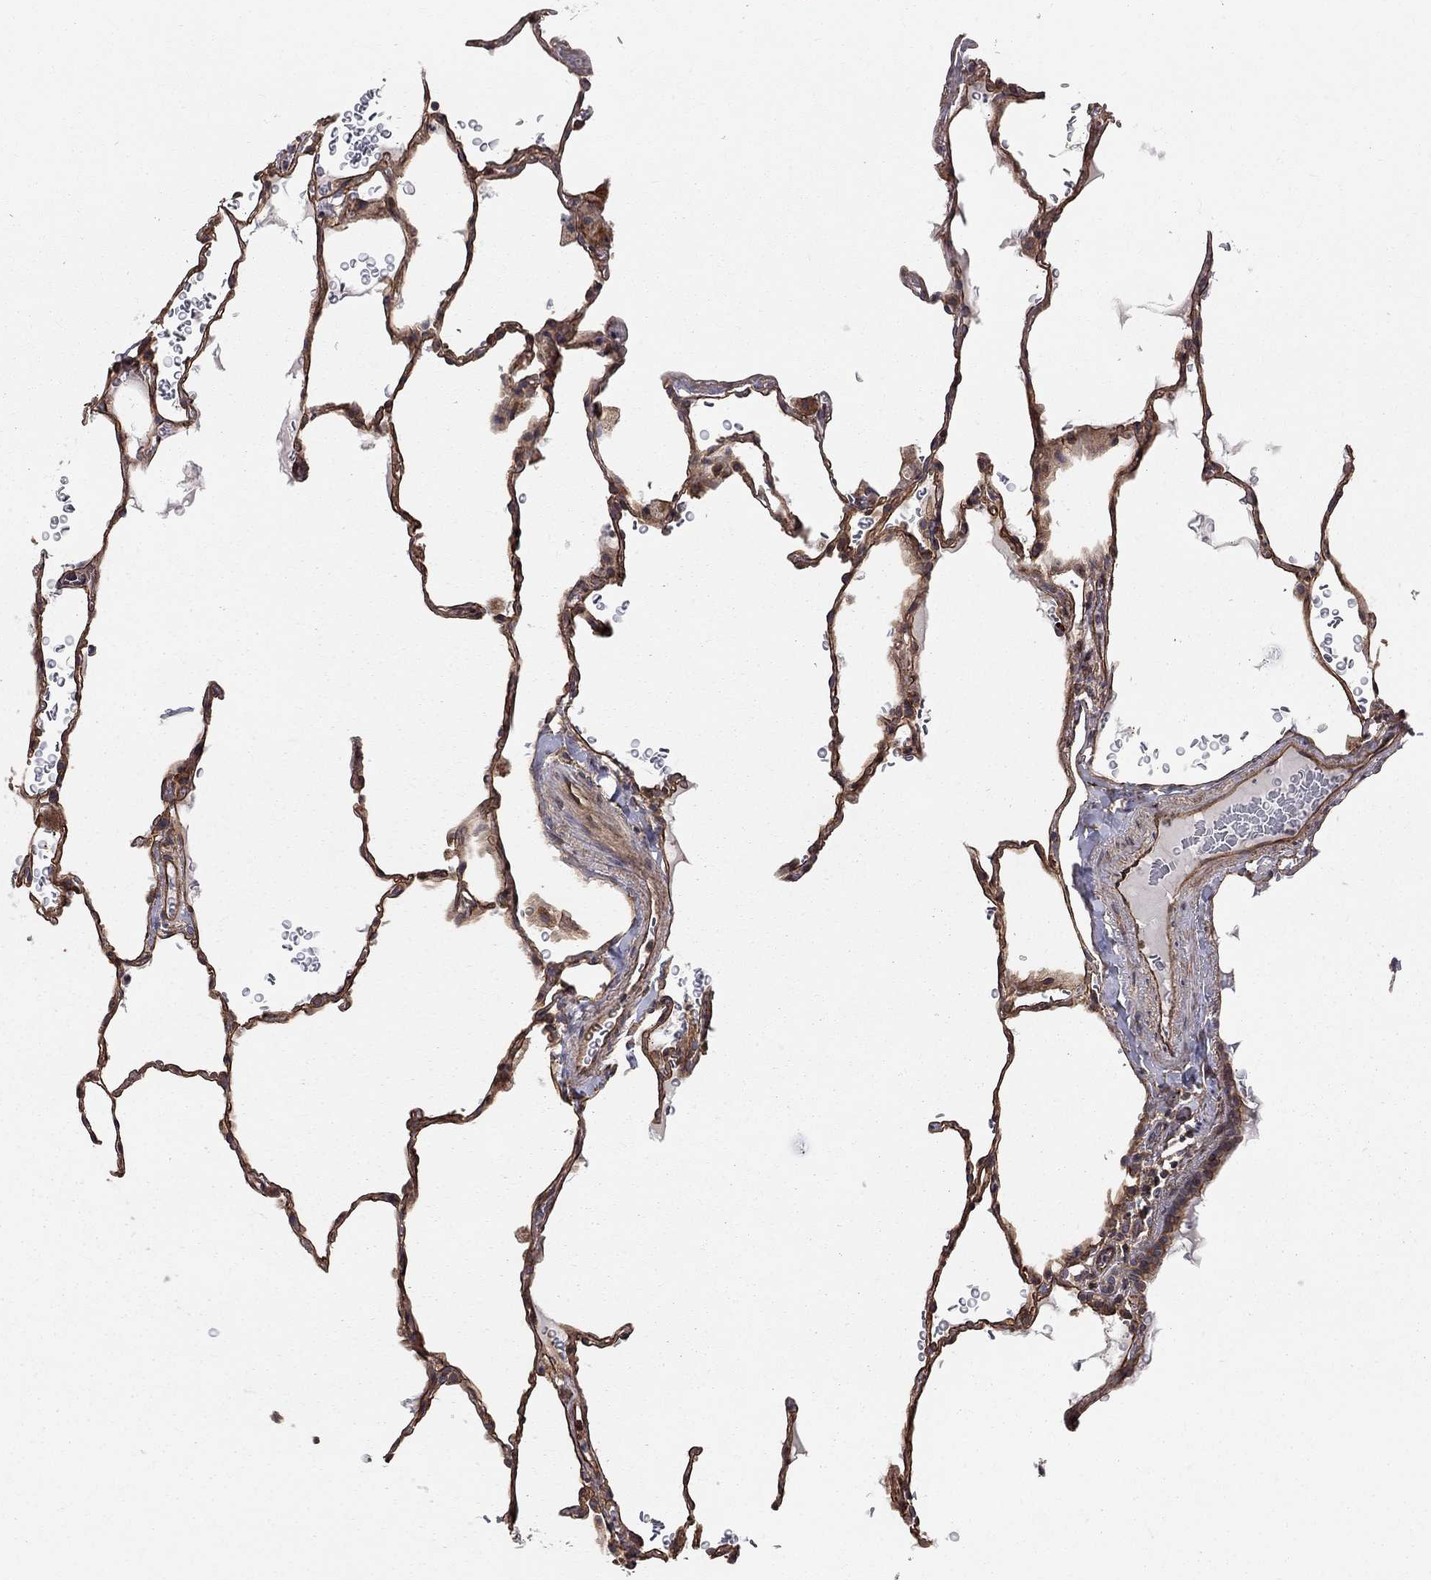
{"staining": {"intensity": "strong", "quantity": ">75%", "location": "cytoplasmic/membranous"}, "tissue": "lung", "cell_type": "Alveolar cells", "image_type": "normal", "snomed": [{"axis": "morphology", "description": "Normal tissue, NOS"}, {"axis": "morphology", "description": "Adenocarcinoma, metastatic, NOS"}, {"axis": "topography", "description": "Lung"}], "caption": "Immunohistochemistry (IHC) of benign human lung displays high levels of strong cytoplasmic/membranous positivity in approximately >75% of alveolar cells. Using DAB (3,3'-diaminobenzidine) (brown) and hematoxylin (blue) stains, captured at high magnification using brightfield microscopy.", "gene": "RASEF", "patient": {"sex": "male", "age": 45}}